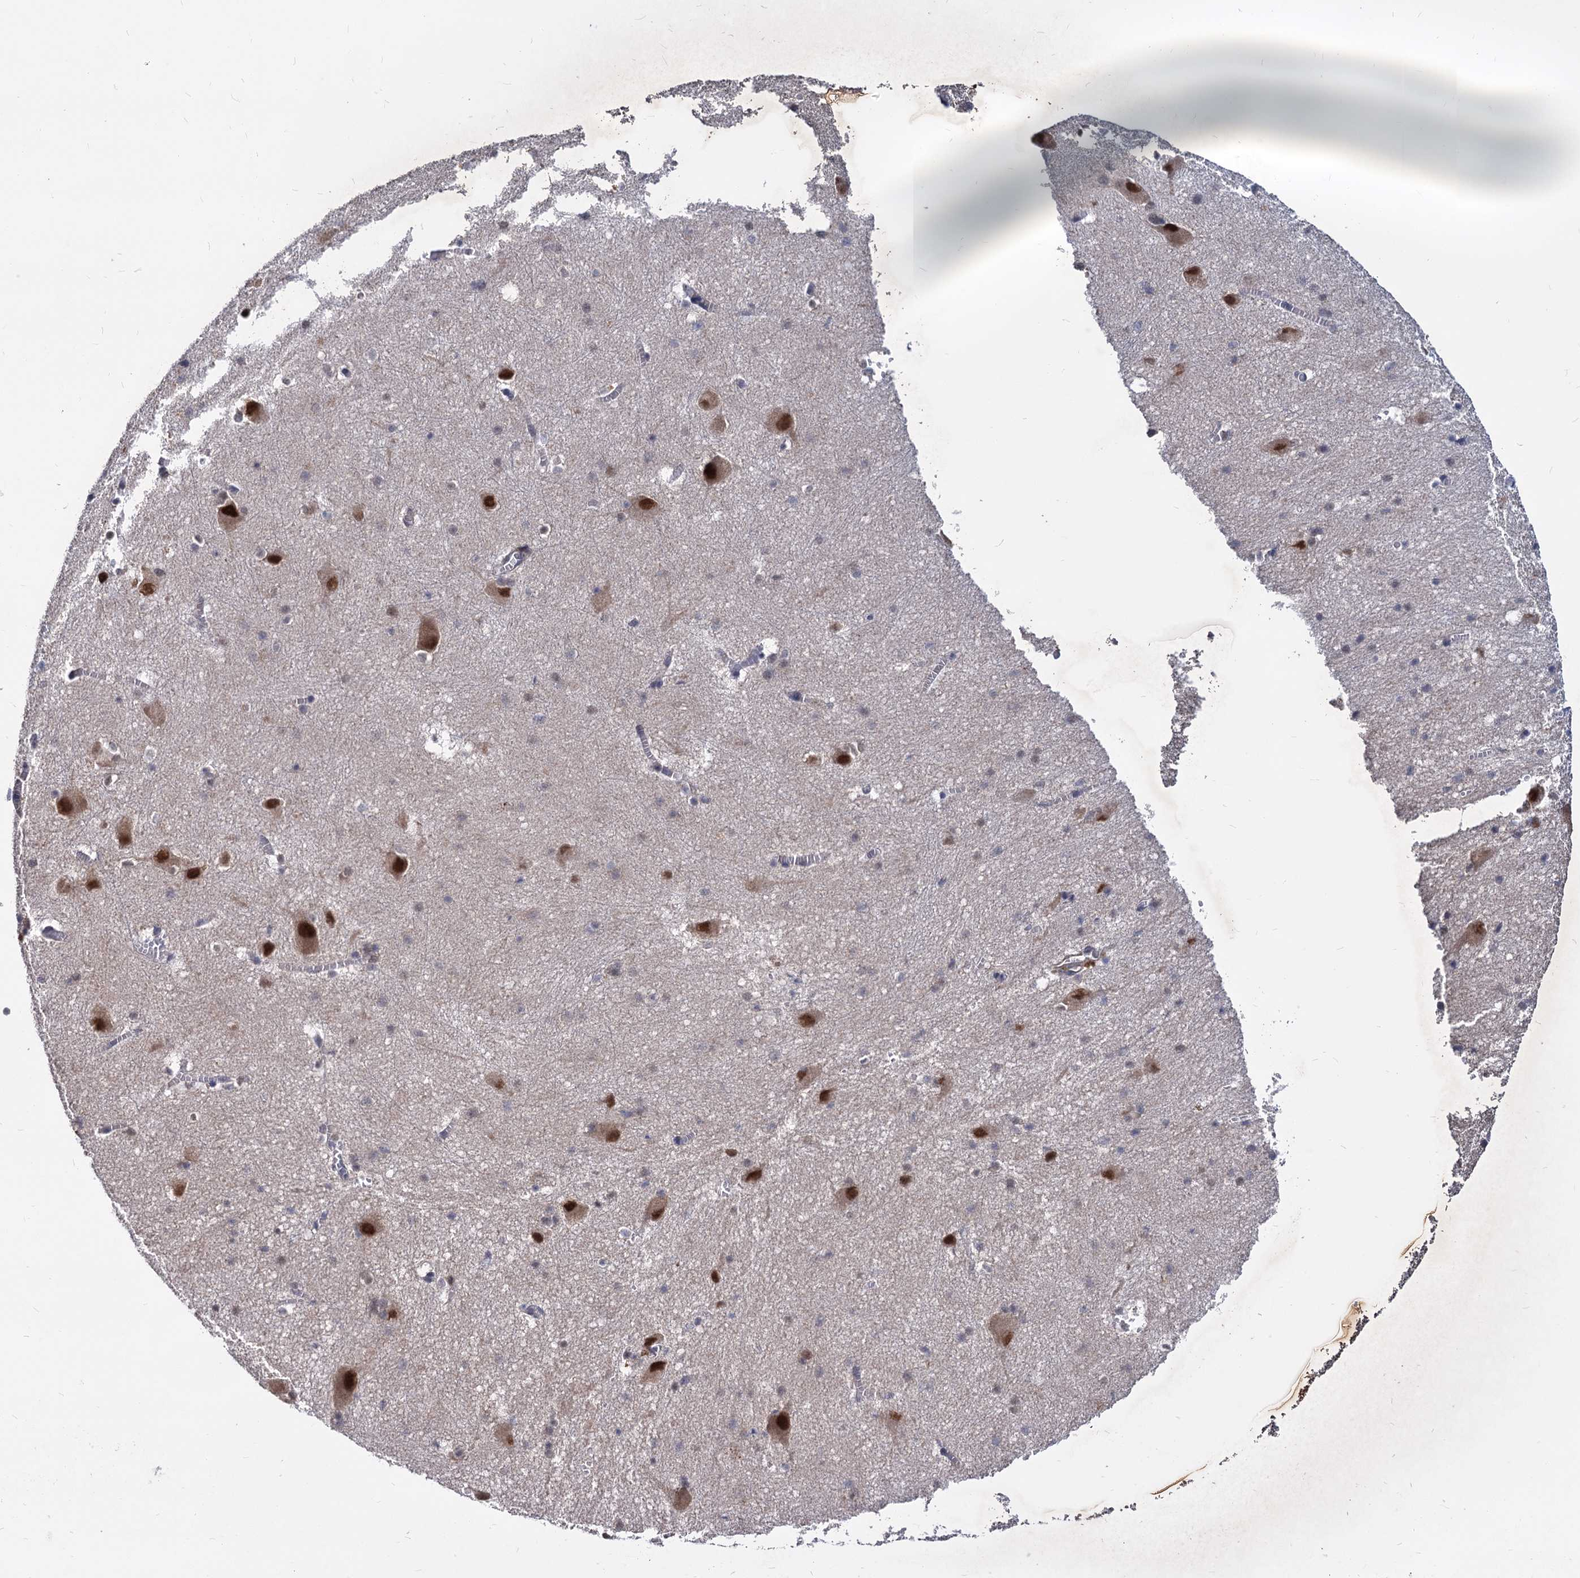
{"staining": {"intensity": "negative", "quantity": "none", "location": "none"}, "tissue": "caudate", "cell_type": "Glial cells", "image_type": "normal", "snomed": [{"axis": "morphology", "description": "Normal tissue, NOS"}, {"axis": "topography", "description": "Lateral ventricle wall"}], "caption": "The micrograph shows no significant positivity in glial cells of caudate.", "gene": "PSMD4", "patient": {"sex": "male", "age": 37}}